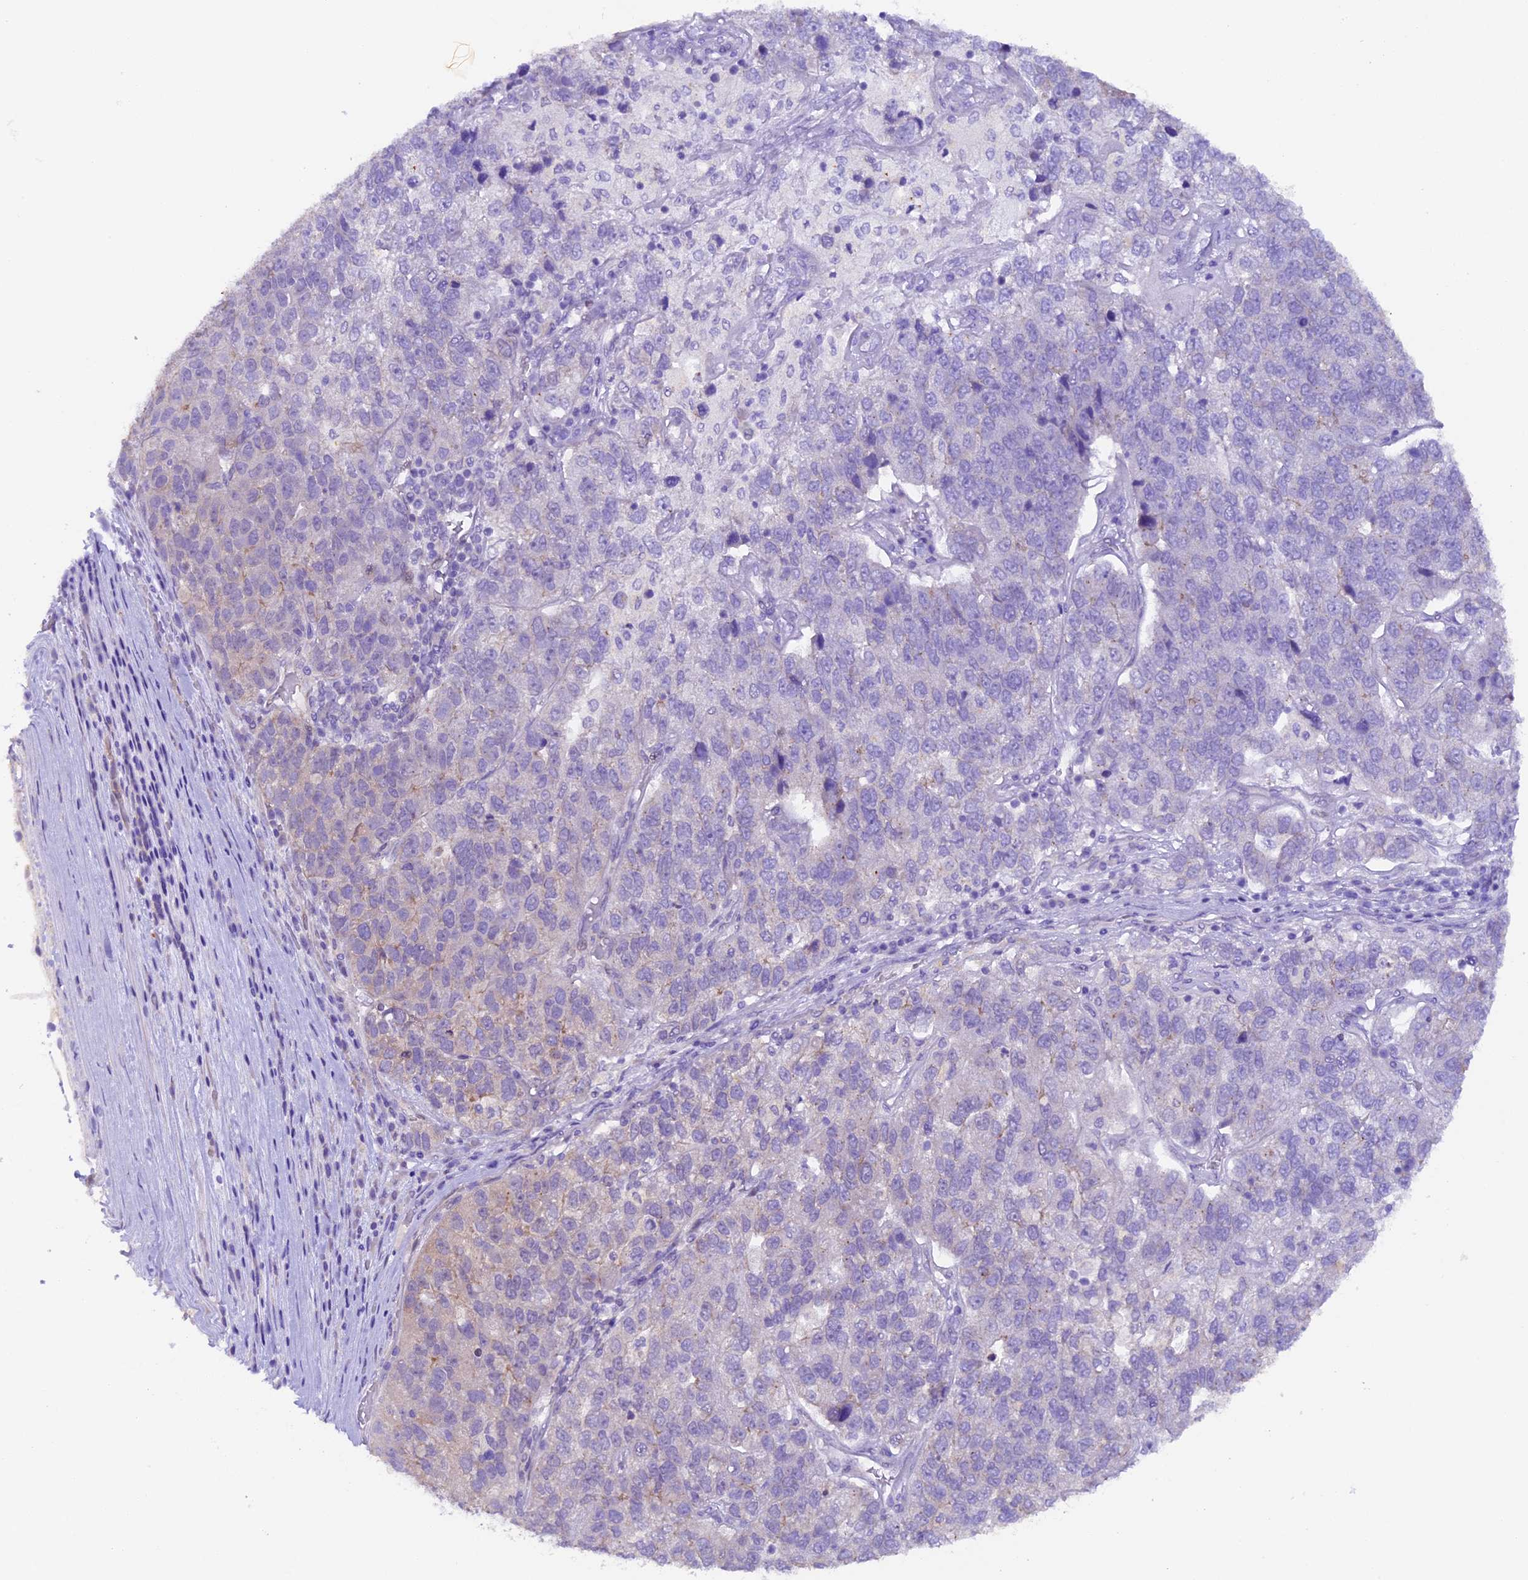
{"staining": {"intensity": "negative", "quantity": "none", "location": "none"}, "tissue": "pancreatic cancer", "cell_type": "Tumor cells", "image_type": "cancer", "snomed": [{"axis": "morphology", "description": "Adenocarcinoma, NOS"}, {"axis": "topography", "description": "Pancreas"}], "caption": "Photomicrograph shows no significant protein positivity in tumor cells of pancreatic adenocarcinoma.", "gene": "NCK2", "patient": {"sex": "female", "age": 61}}